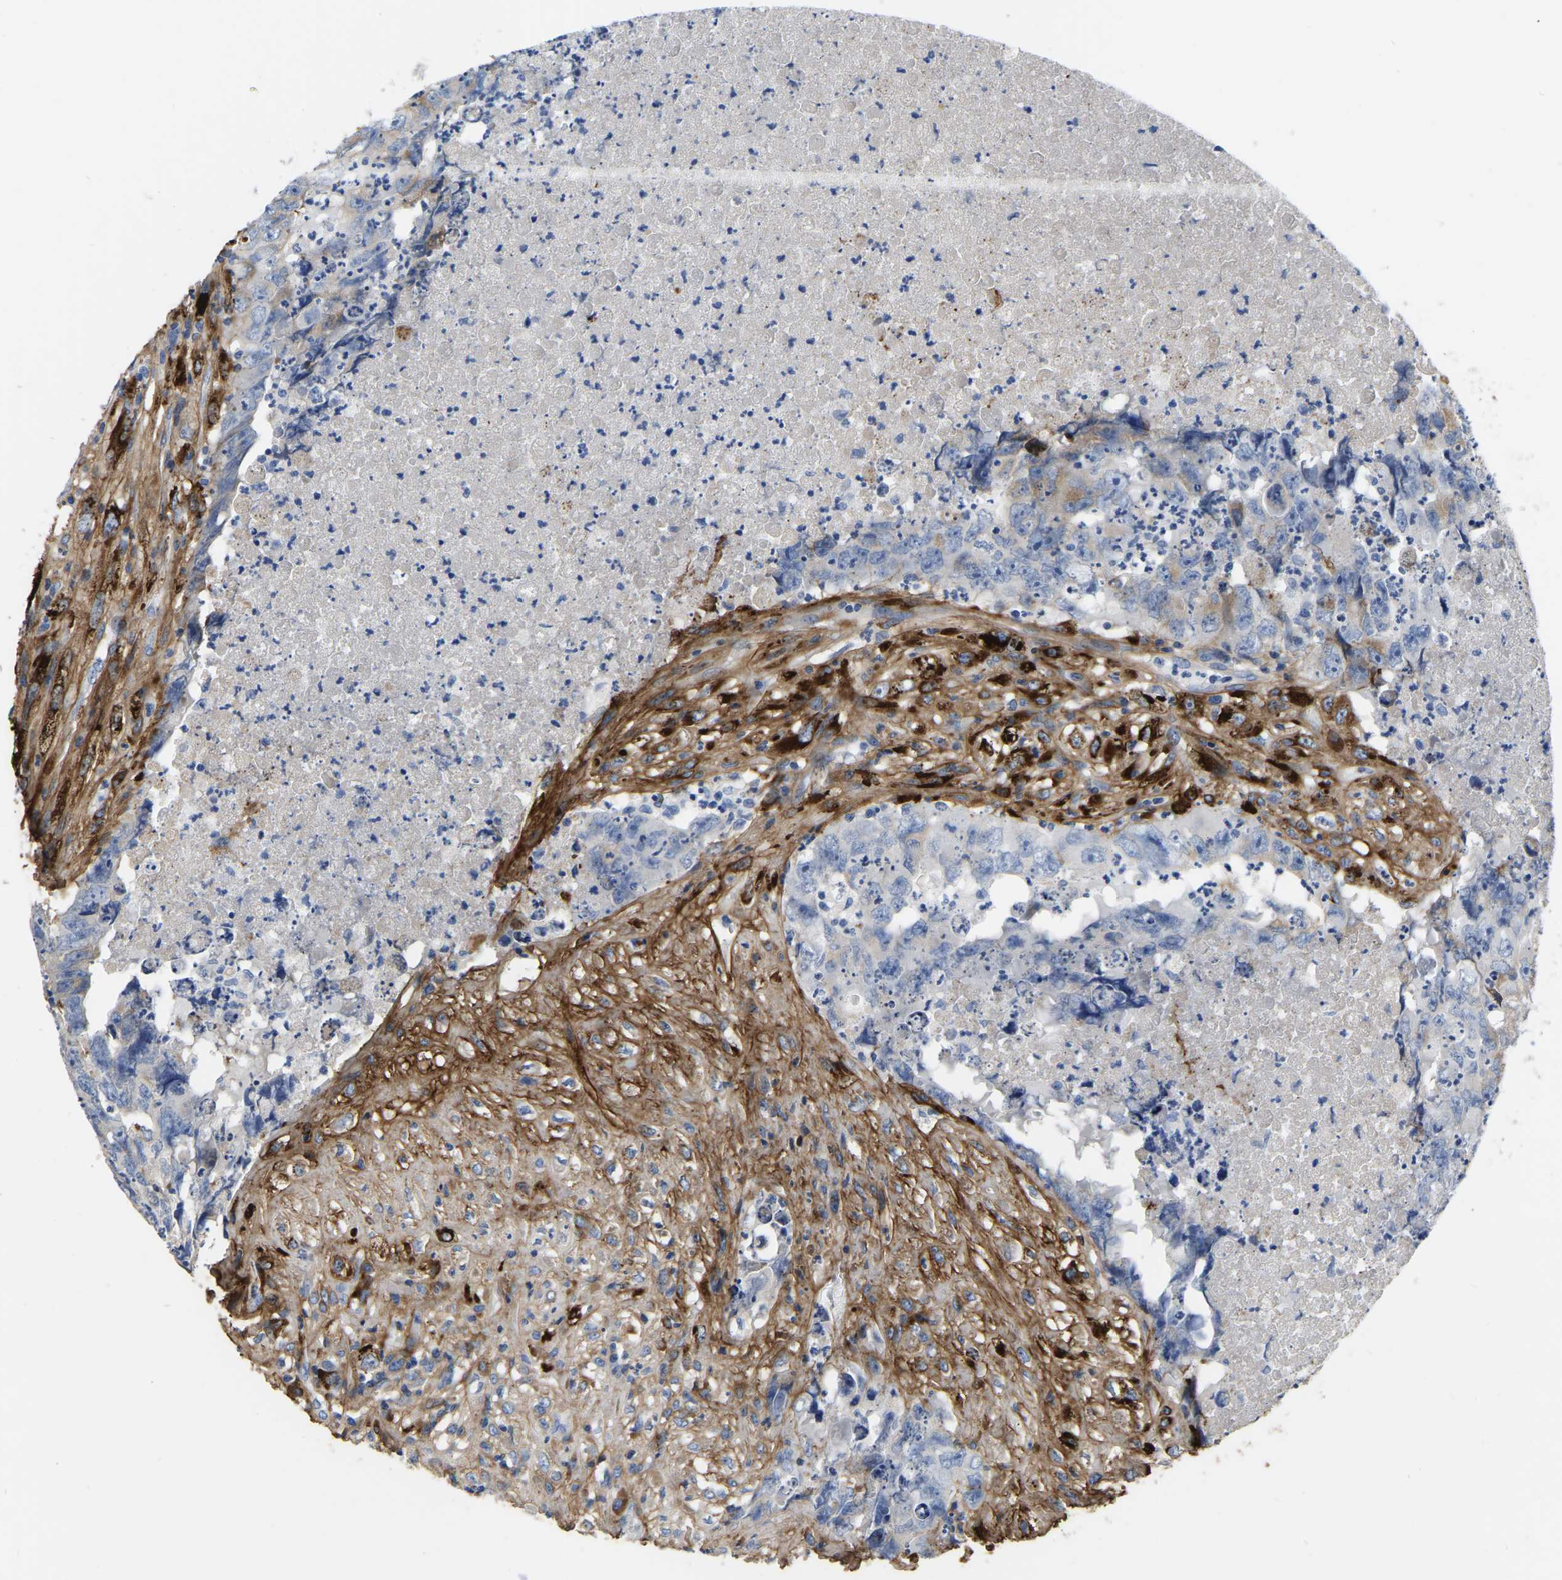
{"staining": {"intensity": "negative", "quantity": "none", "location": "none"}, "tissue": "testis cancer", "cell_type": "Tumor cells", "image_type": "cancer", "snomed": [{"axis": "morphology", "description": "Carcinoma, Embryonal, NOS"}, {"axis": "topography", "description": "Testis"}], "caption": "Immunohistochemical staining of testis cancer shows no significant staining in tumor cells. (Brightfield microscopy of DAB (3,3'-diaminobenzidine) IHC at high magnification).", "gene": "COL6A1", "patient": {"sex": "male", "age": 32}}